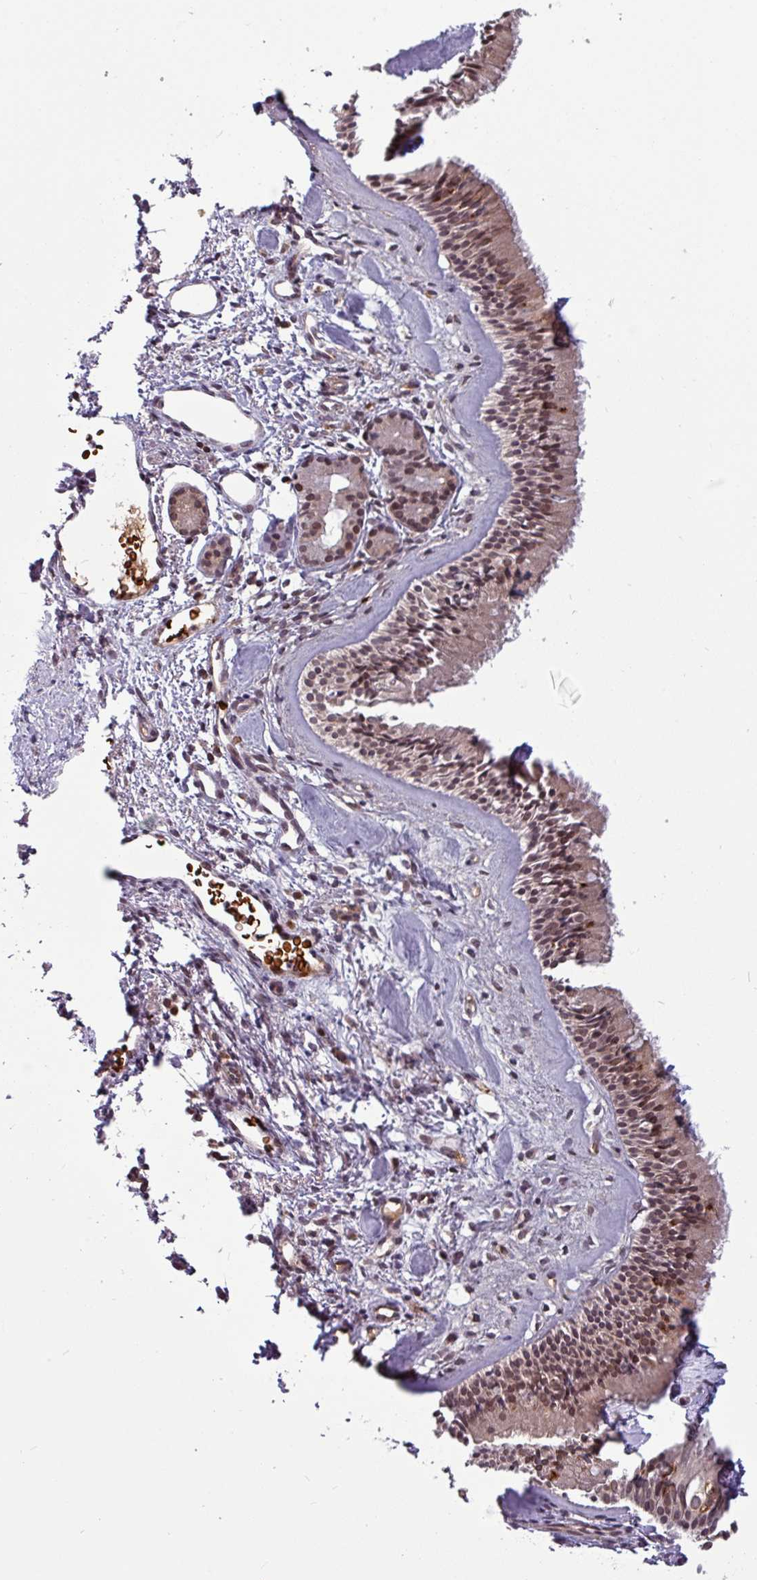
{"staining": {"intensity": "moderate", "quantity": ">75%", "location": "cytoplasmic/membranous,nuclear"}, "tissue": "nasopharynx", "cell_type": "Respiratory epithelial cells", "image_type": "normal", "snomed": [{"axis": "morphology", "description": "Normal tissue, NOS"}, {"axis": "topography", "description": "Nasopharynx"}], "caption": "Immunohistochemistry photomicrograph of normal nasopharynx: human nasopharynx stained using IHC demonstrates medium levels of moderate protein expression localized specifically in the cytoplasmic/membranous,nuclear of respiratory epithelial cells, appearing as a cytoplasmic/membranous,nuclear brown color.", "gene": "RBM4B", "patient": {"sex": "male", "age": 82}}